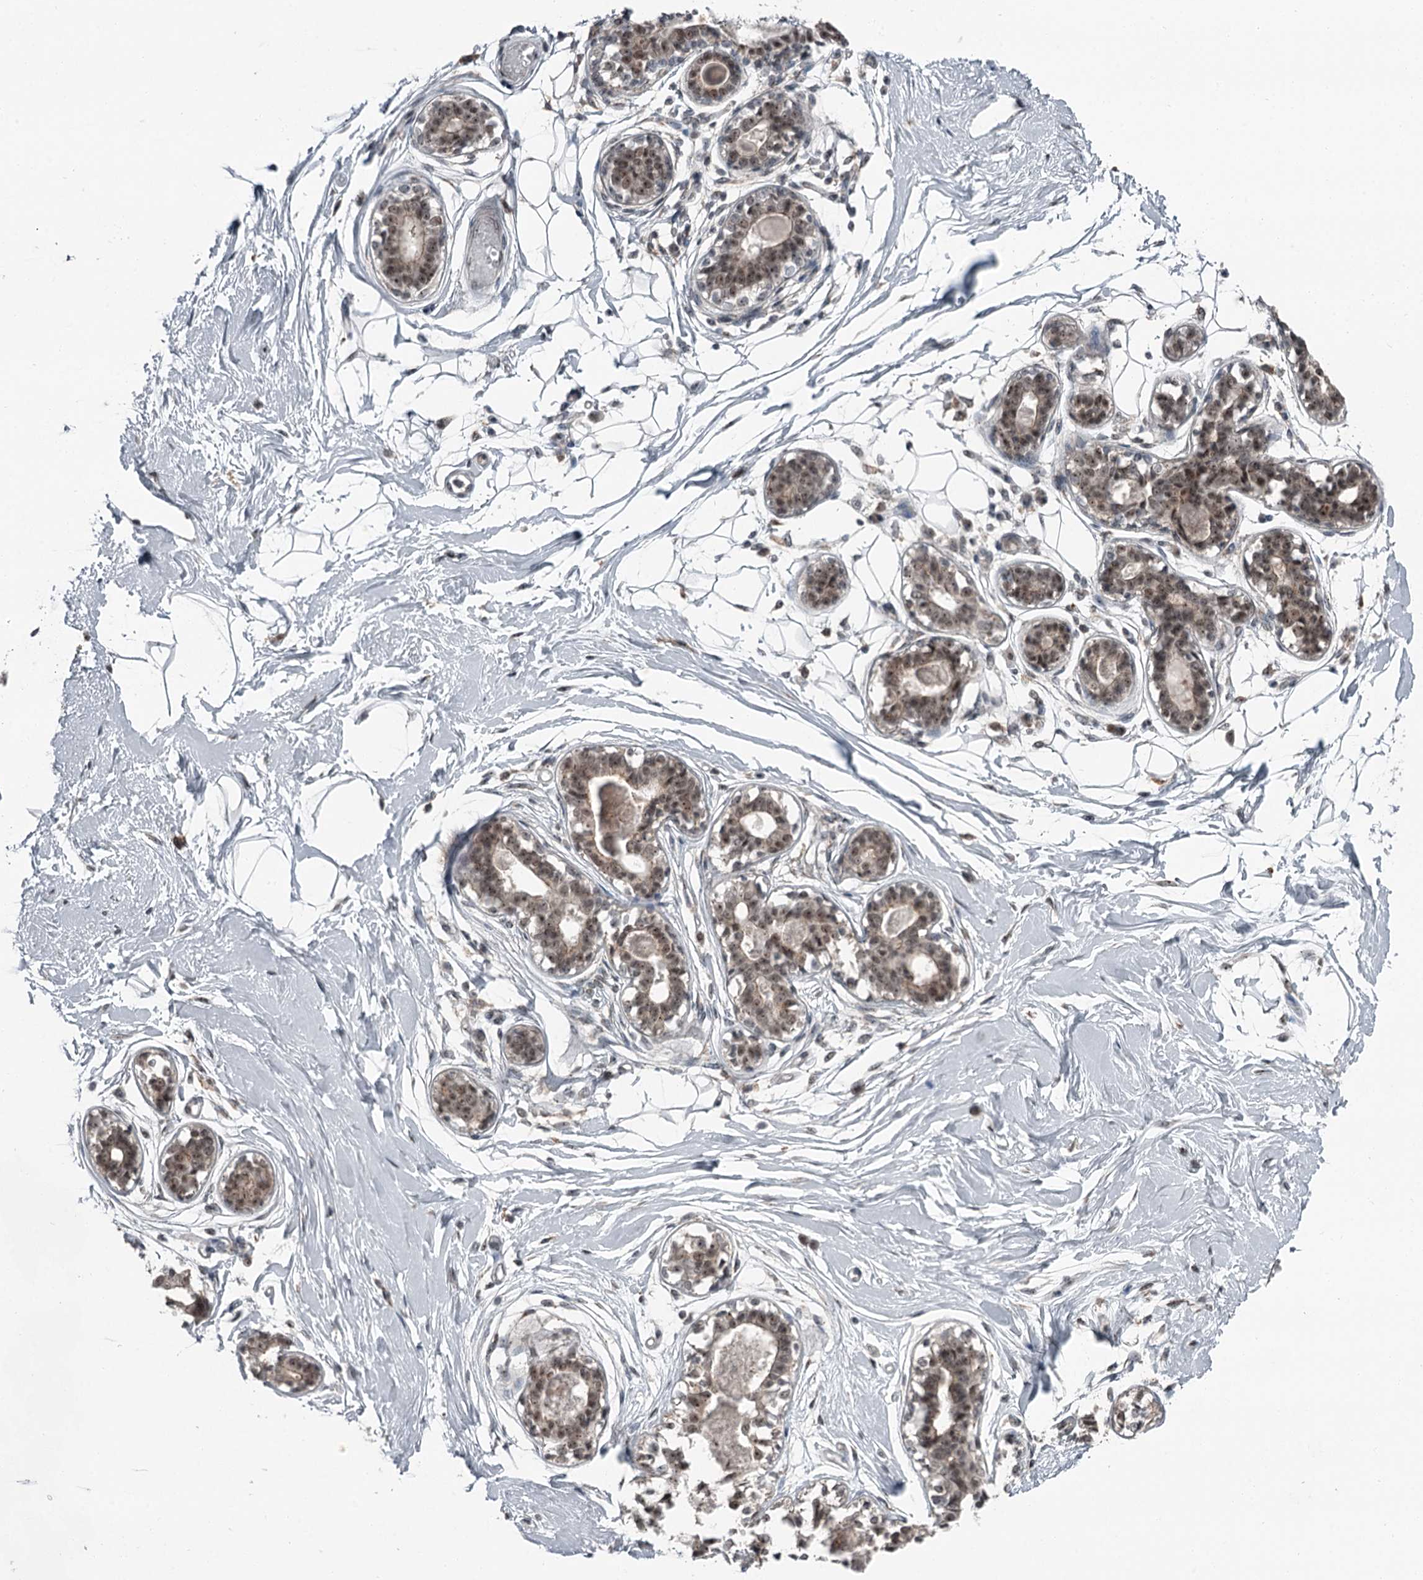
{"staining": {"intensity": "negative", "quantity": "none", "location": "none"}, "tissue": "breast", "cell_type": "Adipocytes", "image_type": "normal", "snomed": [{"axis": "morphology", "description": "Normal tissue, NOS"}, {"axis": "topography", "description": "Breast"}], "caption": "IHC photomicrograph of benign breast: human breast stained with DAB demonstrates no significant protein positivity in adipocytes. The staining is performed using DAB brown chromogen with nuclei counter-stained in using hematoxylin.", "gene": "EXOSC1", "patient": {"sex": "female", "age": 45}}